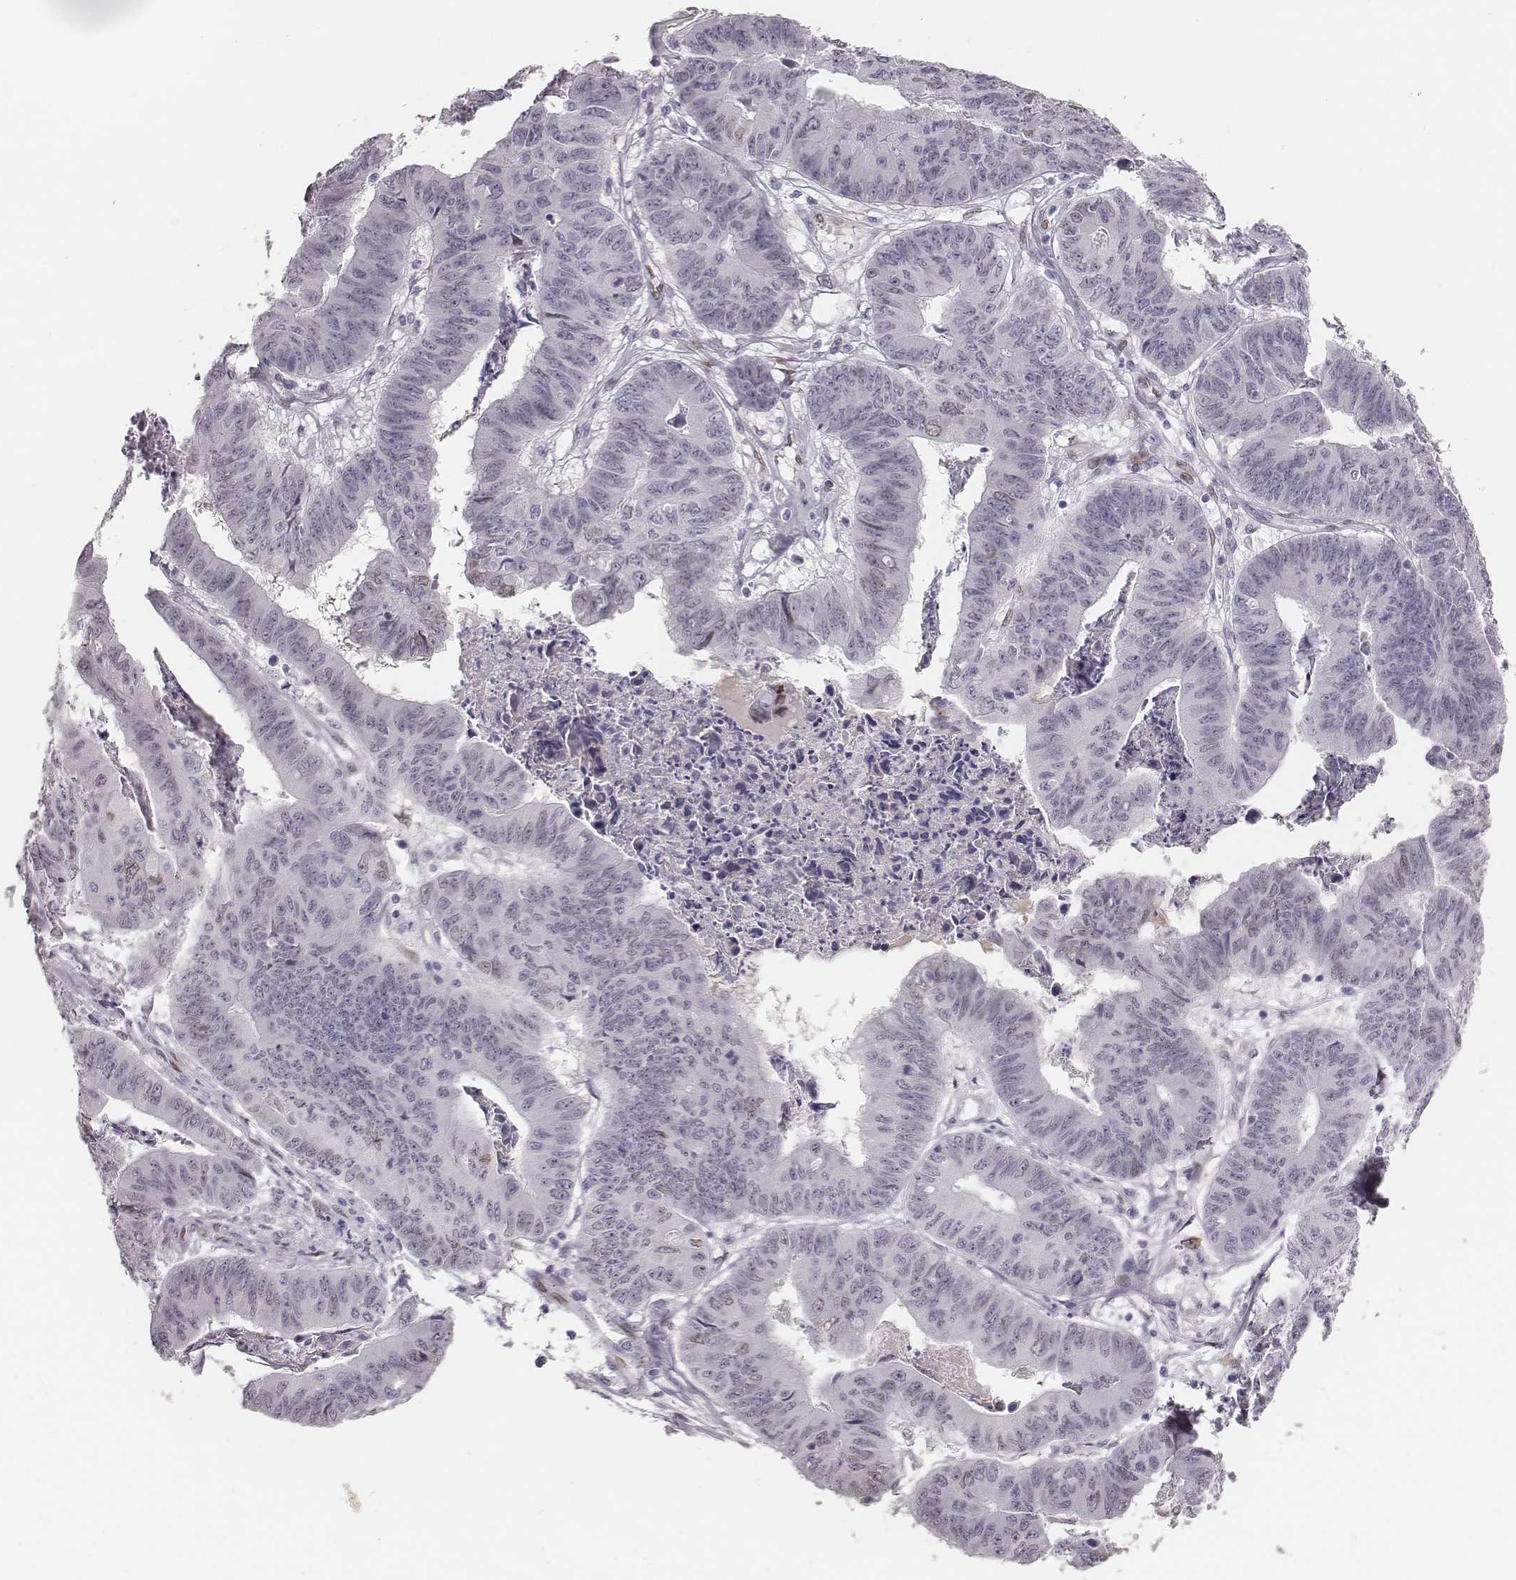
{"staining": {"intensity": "negative", "quantity": "none", "location": "none"}, "tissue": "stomach cancer", "cell_type": "Tumor cells", "image_type": "cancer", "snomed": [{"axis": "morphology", "description": "Adenocarcinoma, NOS"}, {"axis": "topography", "description": "Stomach, lower"}], "caption": "This is an immunohistochemistry image of stomach cancer. There is no expression in tumor cells.", "gene": "ADGRF4", "patient": {"sex": "male", "age": 77}}